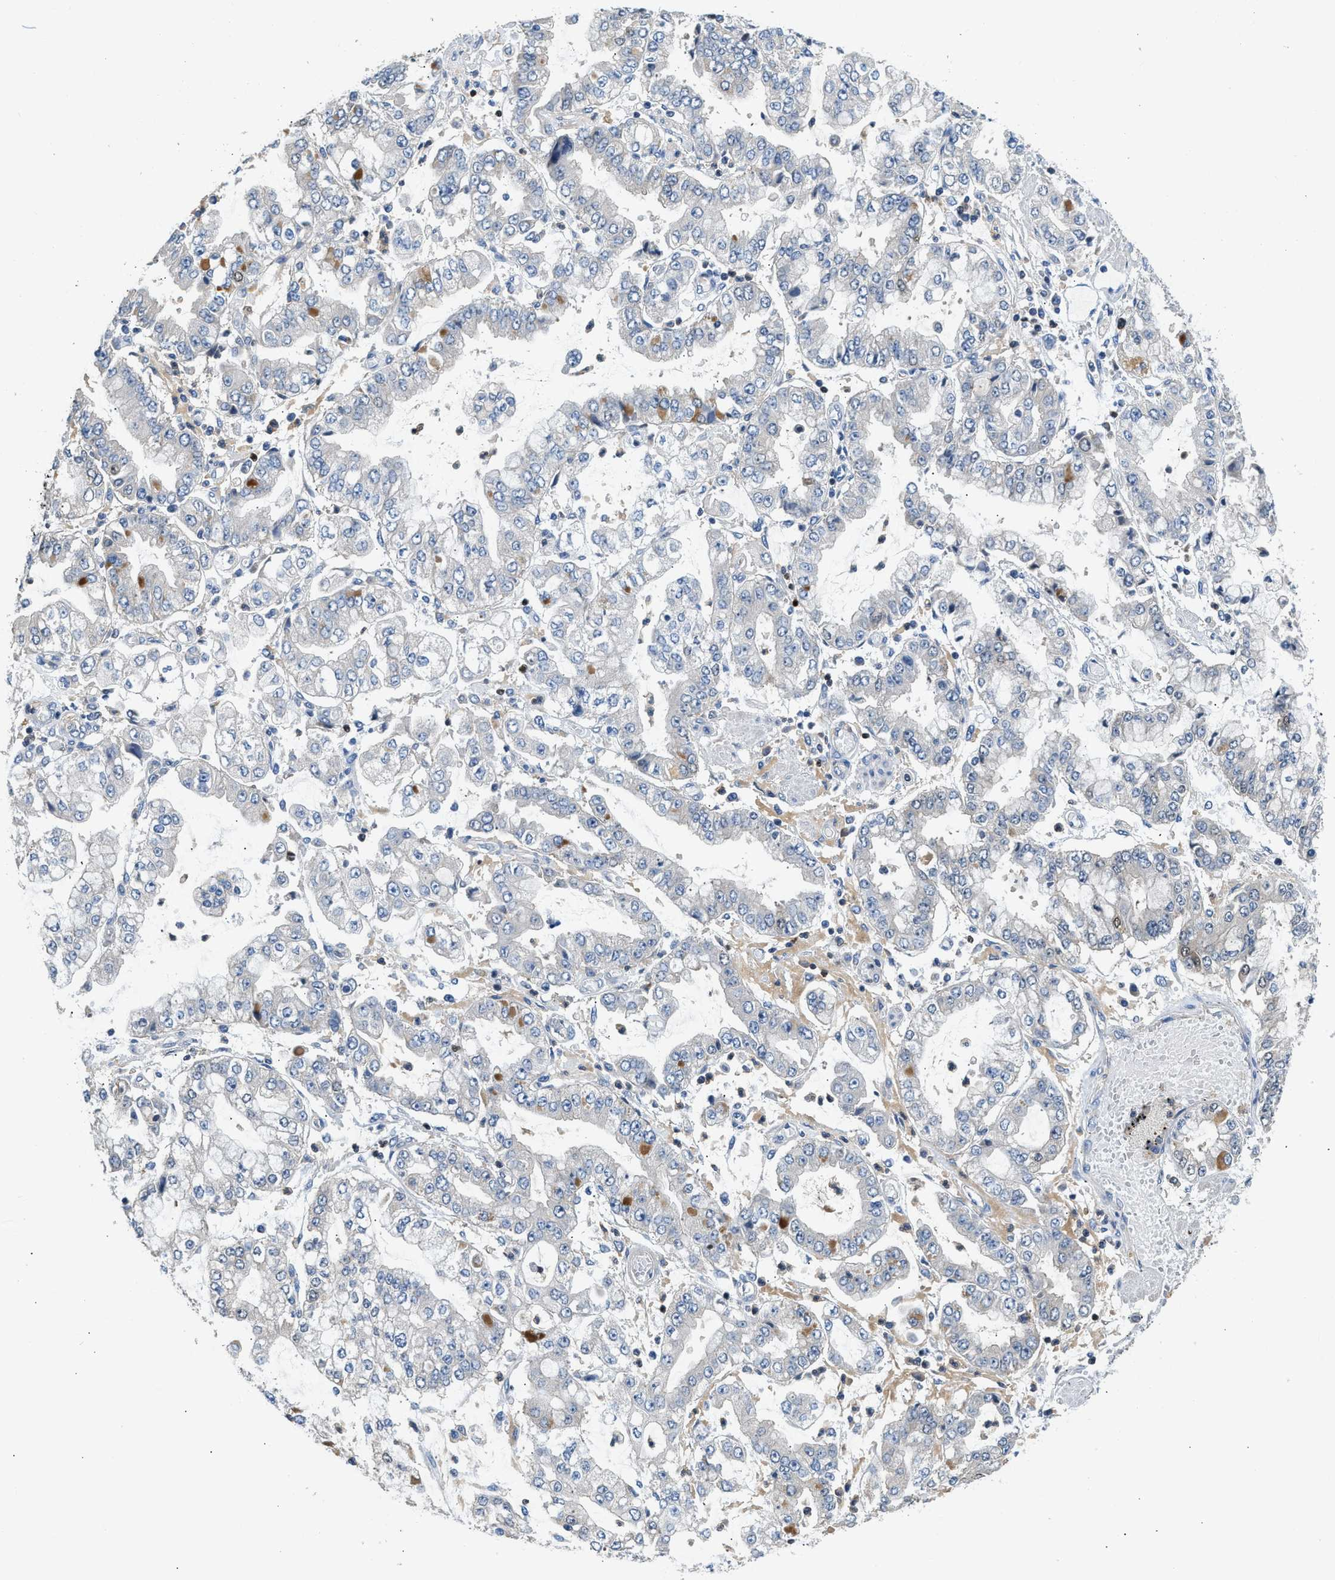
{"staining": {"intensity": "negative", "quantity": "none", "location": "none"}, "tissue": "stomach cancer", "cell_type": "Tumor cells", "image_type": "cancer", "snomed": [{"axis": "morphology", "description": "Adenocarcinoma, NOS"}, {"axis": "topography", "description": "Stomach"}], "caption": "Immunohistochemistry (IHC) image of stomach cancer stained for a protein (brown), which shows no staining in tumor cells.", "gene": "TOX", "patient": {"sex": "male", "age": 76}}